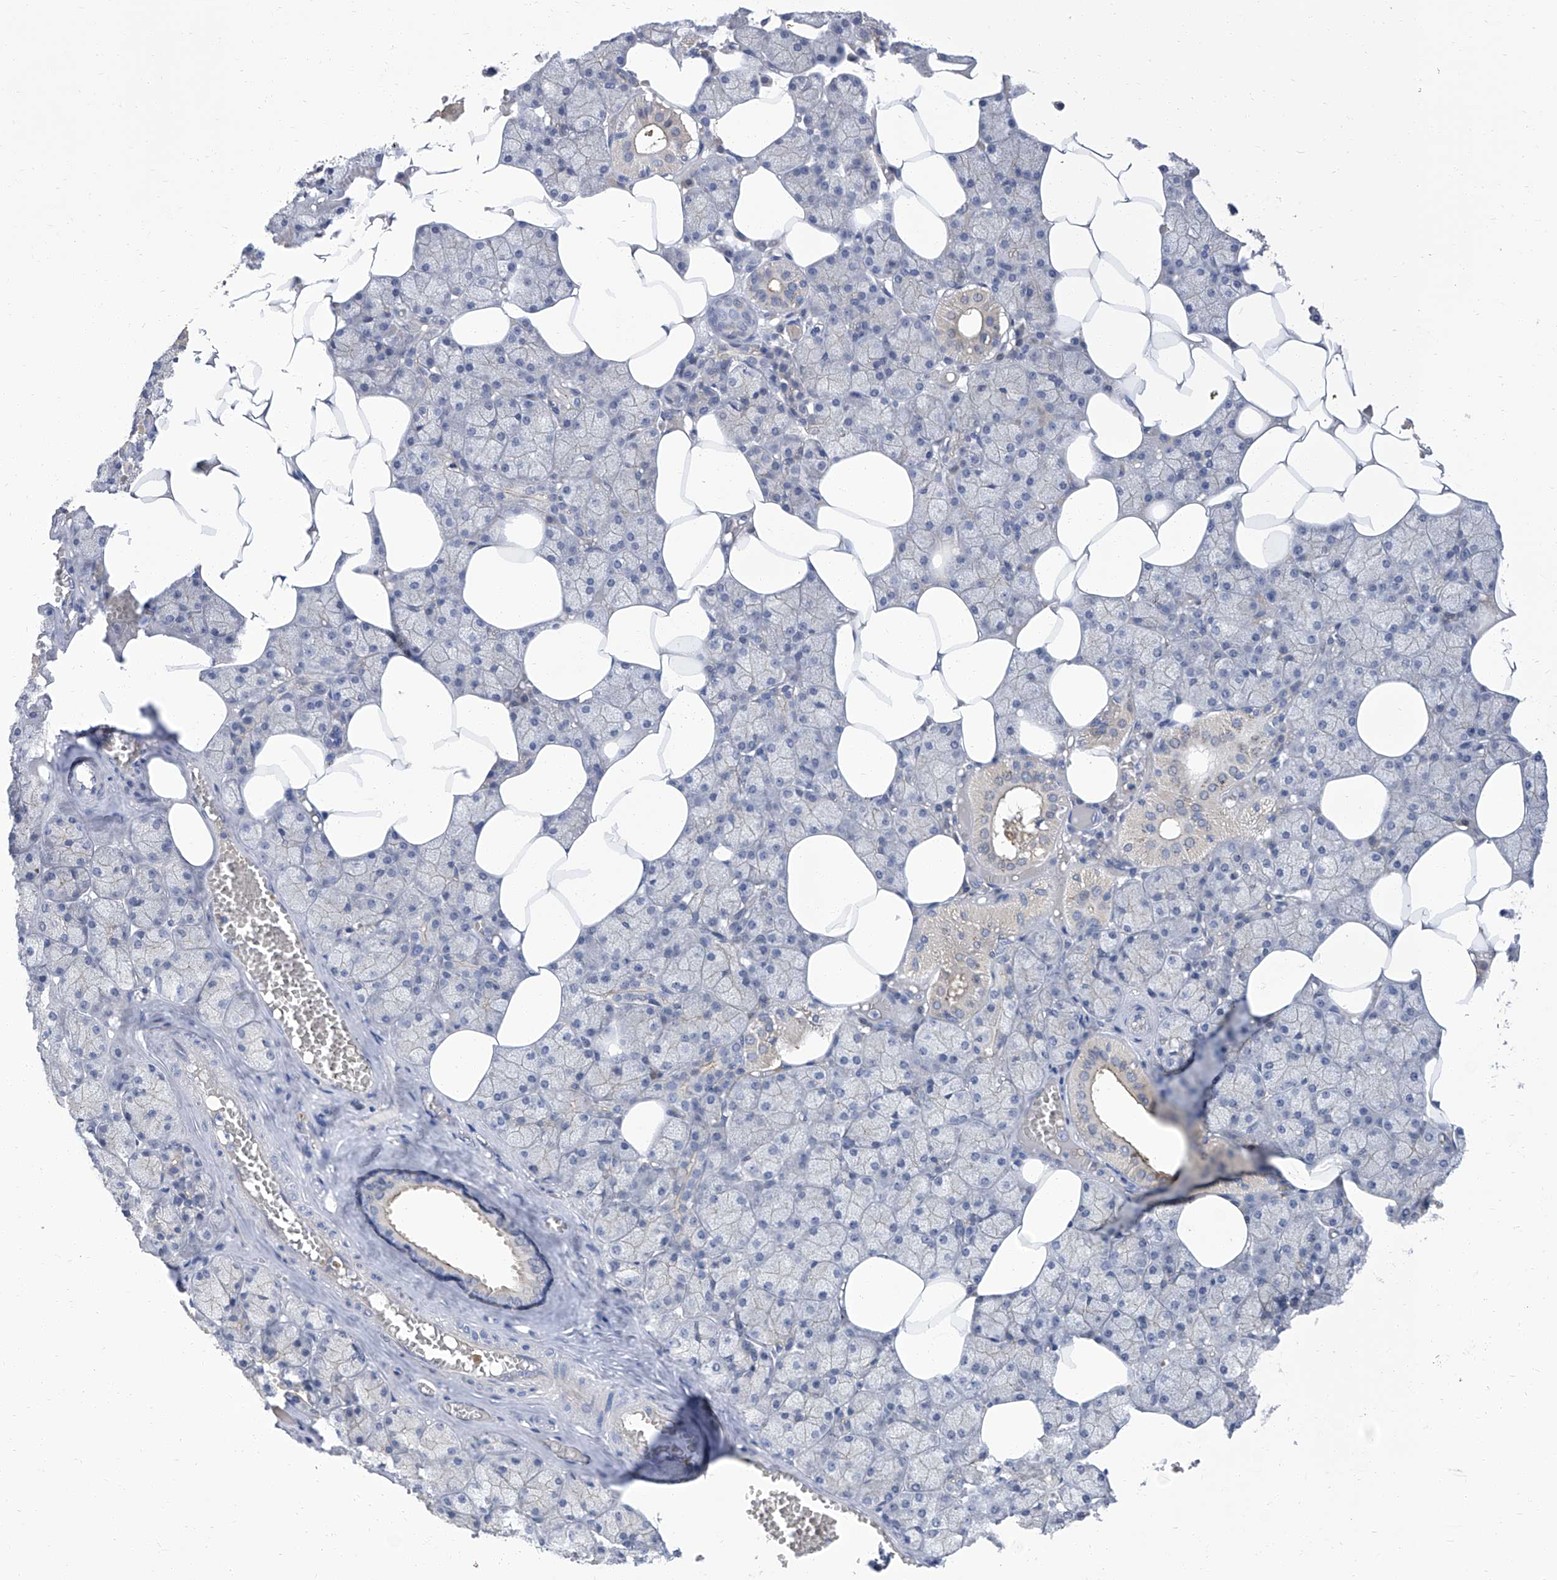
{"staining": {"intensity": "moderate", "quantity": "<25%", "location": "cytoplasmic/membranous"}, "tissue": "salivary gland", "cell_type": "Glandular cells", "image_type": "normal", "snomed": [{"axis": "morphology", "description": "Normal tissue, NOS"}, {"axis": "topography", "description": "Salivary gland"}], "caption": "A micrograph showing moderate cytoplasmic/membranous positivity in about <25% of glandular cells in normal salivary gland, as visualized by brown immunohistochemical staining.", "gene": "PARD3", "patient": {"sex": "male", "age": 62}}